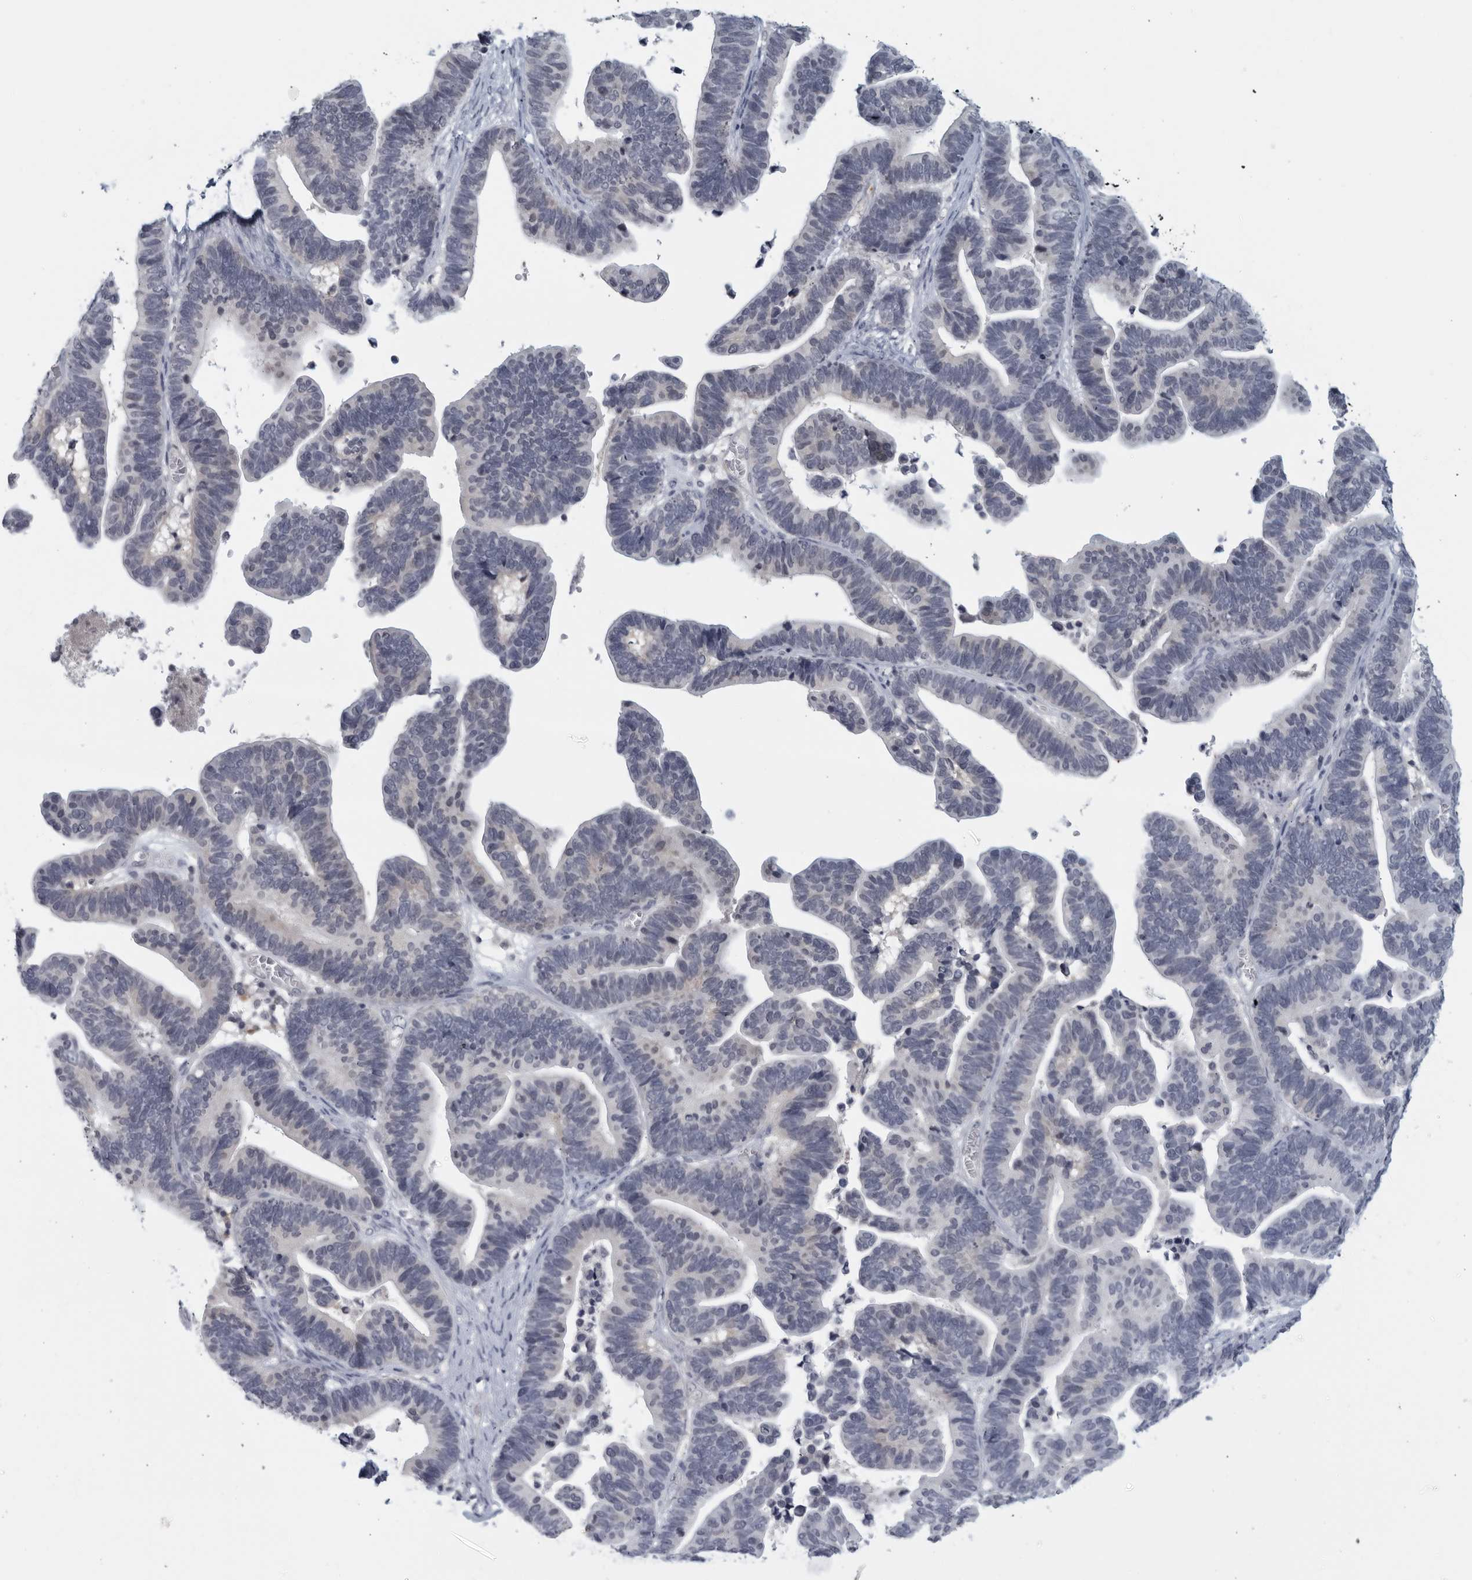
{"staining": {"intensity": "negative", "quantity": "none", "location": "none"}, "tissue": "ovarian cancer", "cell_type": "Tumor cells", "image_type": "cancer", "snomed": [{"axis": "morphology", "description": "Cystadenocarcinoma, serous, NOS"}, {"axis": "topography", "description": "Ovary"}], "caption": "The IHC histopathology image has no significant expression in tumor cells of serous cystadenocarcinoma (ovarian) tissue.", "gene": "MATN1", "patient": {"sex": "female", "age": 56}}